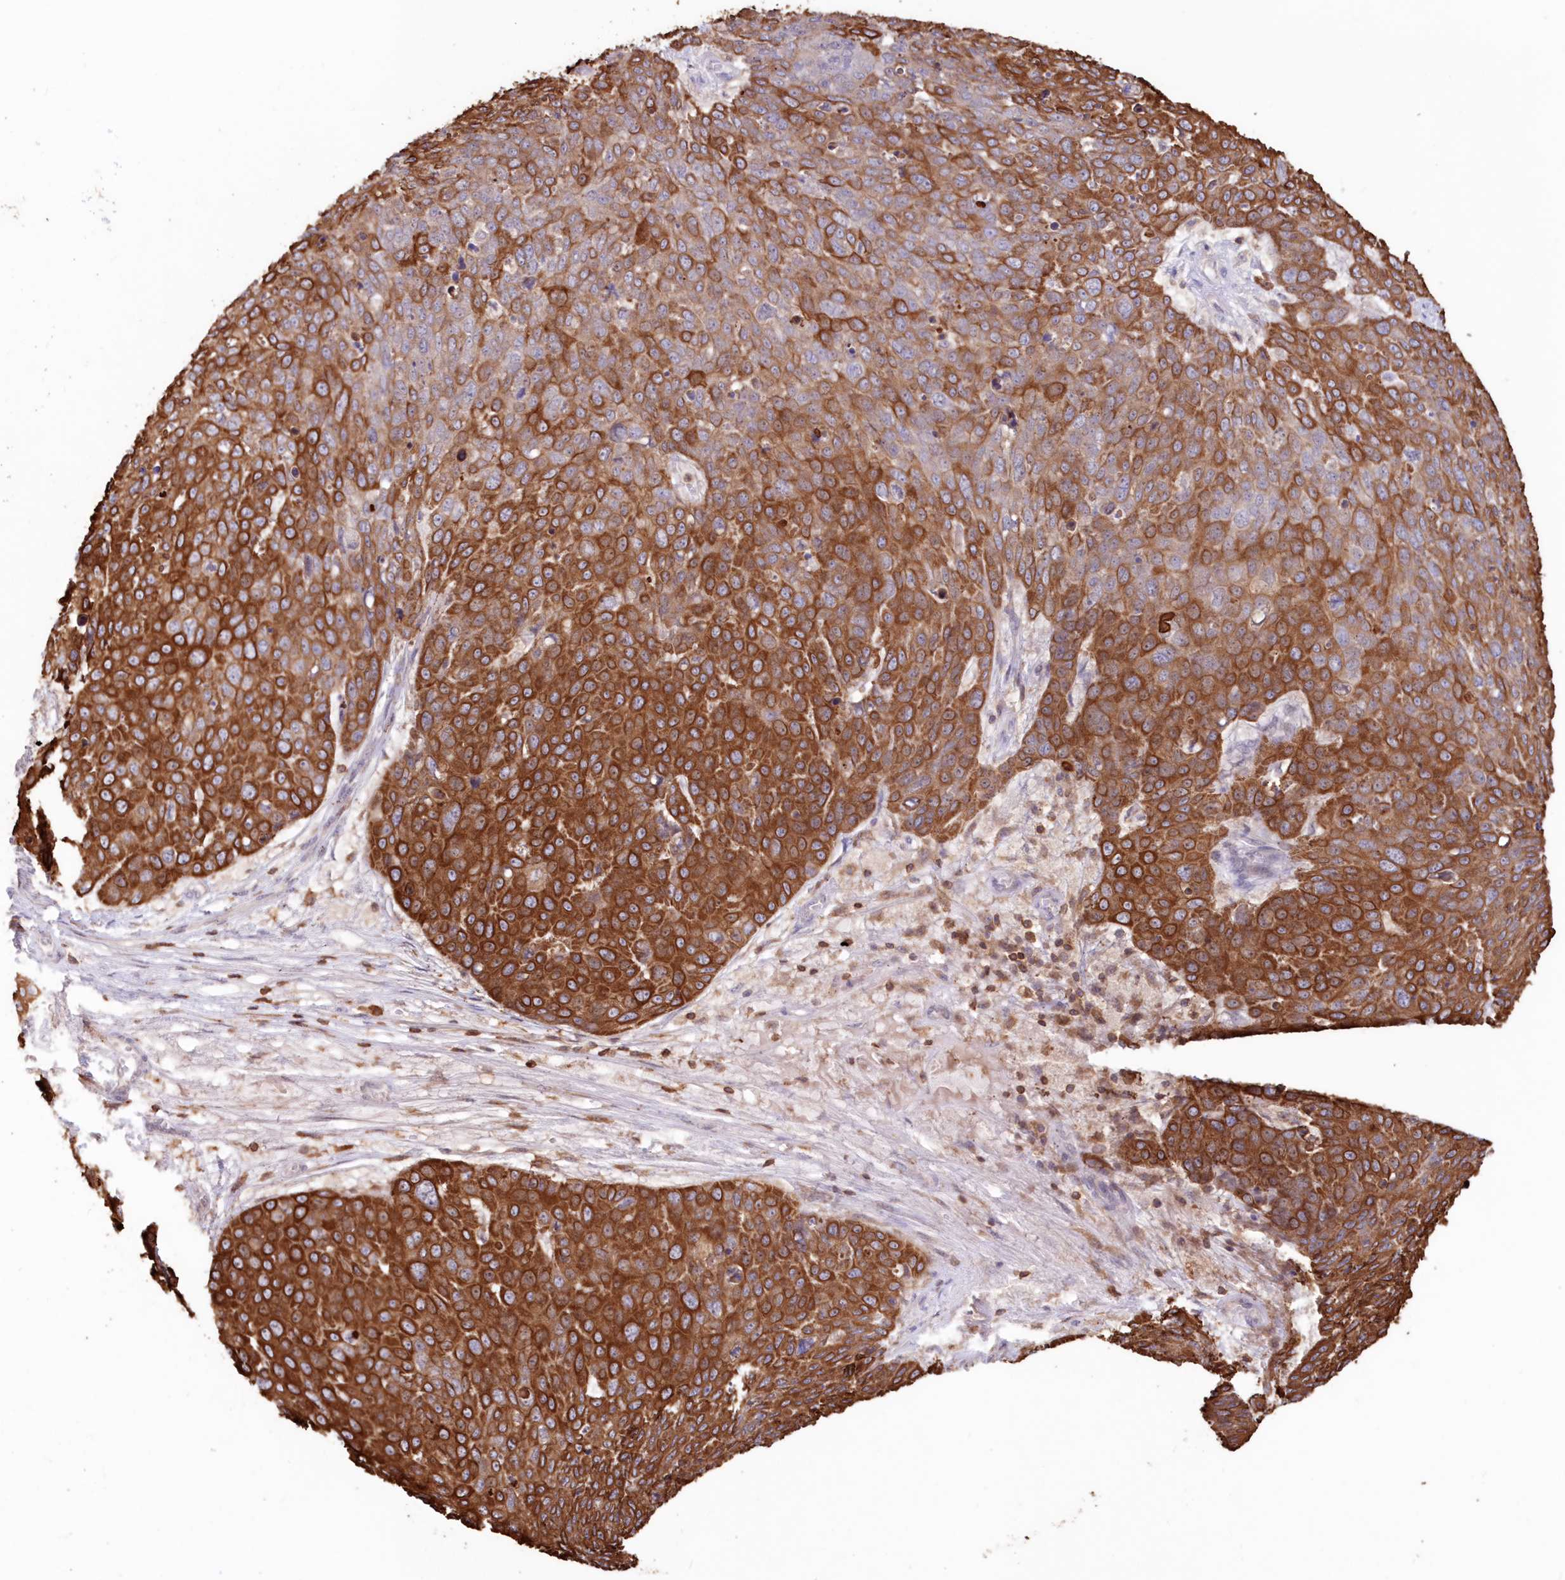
{"staining": {"intensity": "strong", "quantity": ">75%", "location": "cytoplasmic/membranous"}, "tissue": "skin cancer", "cell_type": "Tumor cells", "image_type": "cancer", "snomed": [{"axis": "morphology", "description": "Squamous cell carcinoma, NOS"}, {"axis": "topography", "description": "Skin"}], "caption": "A photomicrograph of skin cancer stained for a protein exhibits strong cytoplasmic/membranous brown staining in tumor cells. Using DAB (3,3'-diaminobenzidine) (brown) and hematoxylin (blue) stains, captured at high magnification using brightfield microscopy.", "gene": "SNED1", "patient": {"sex": "male", "age": 71}}